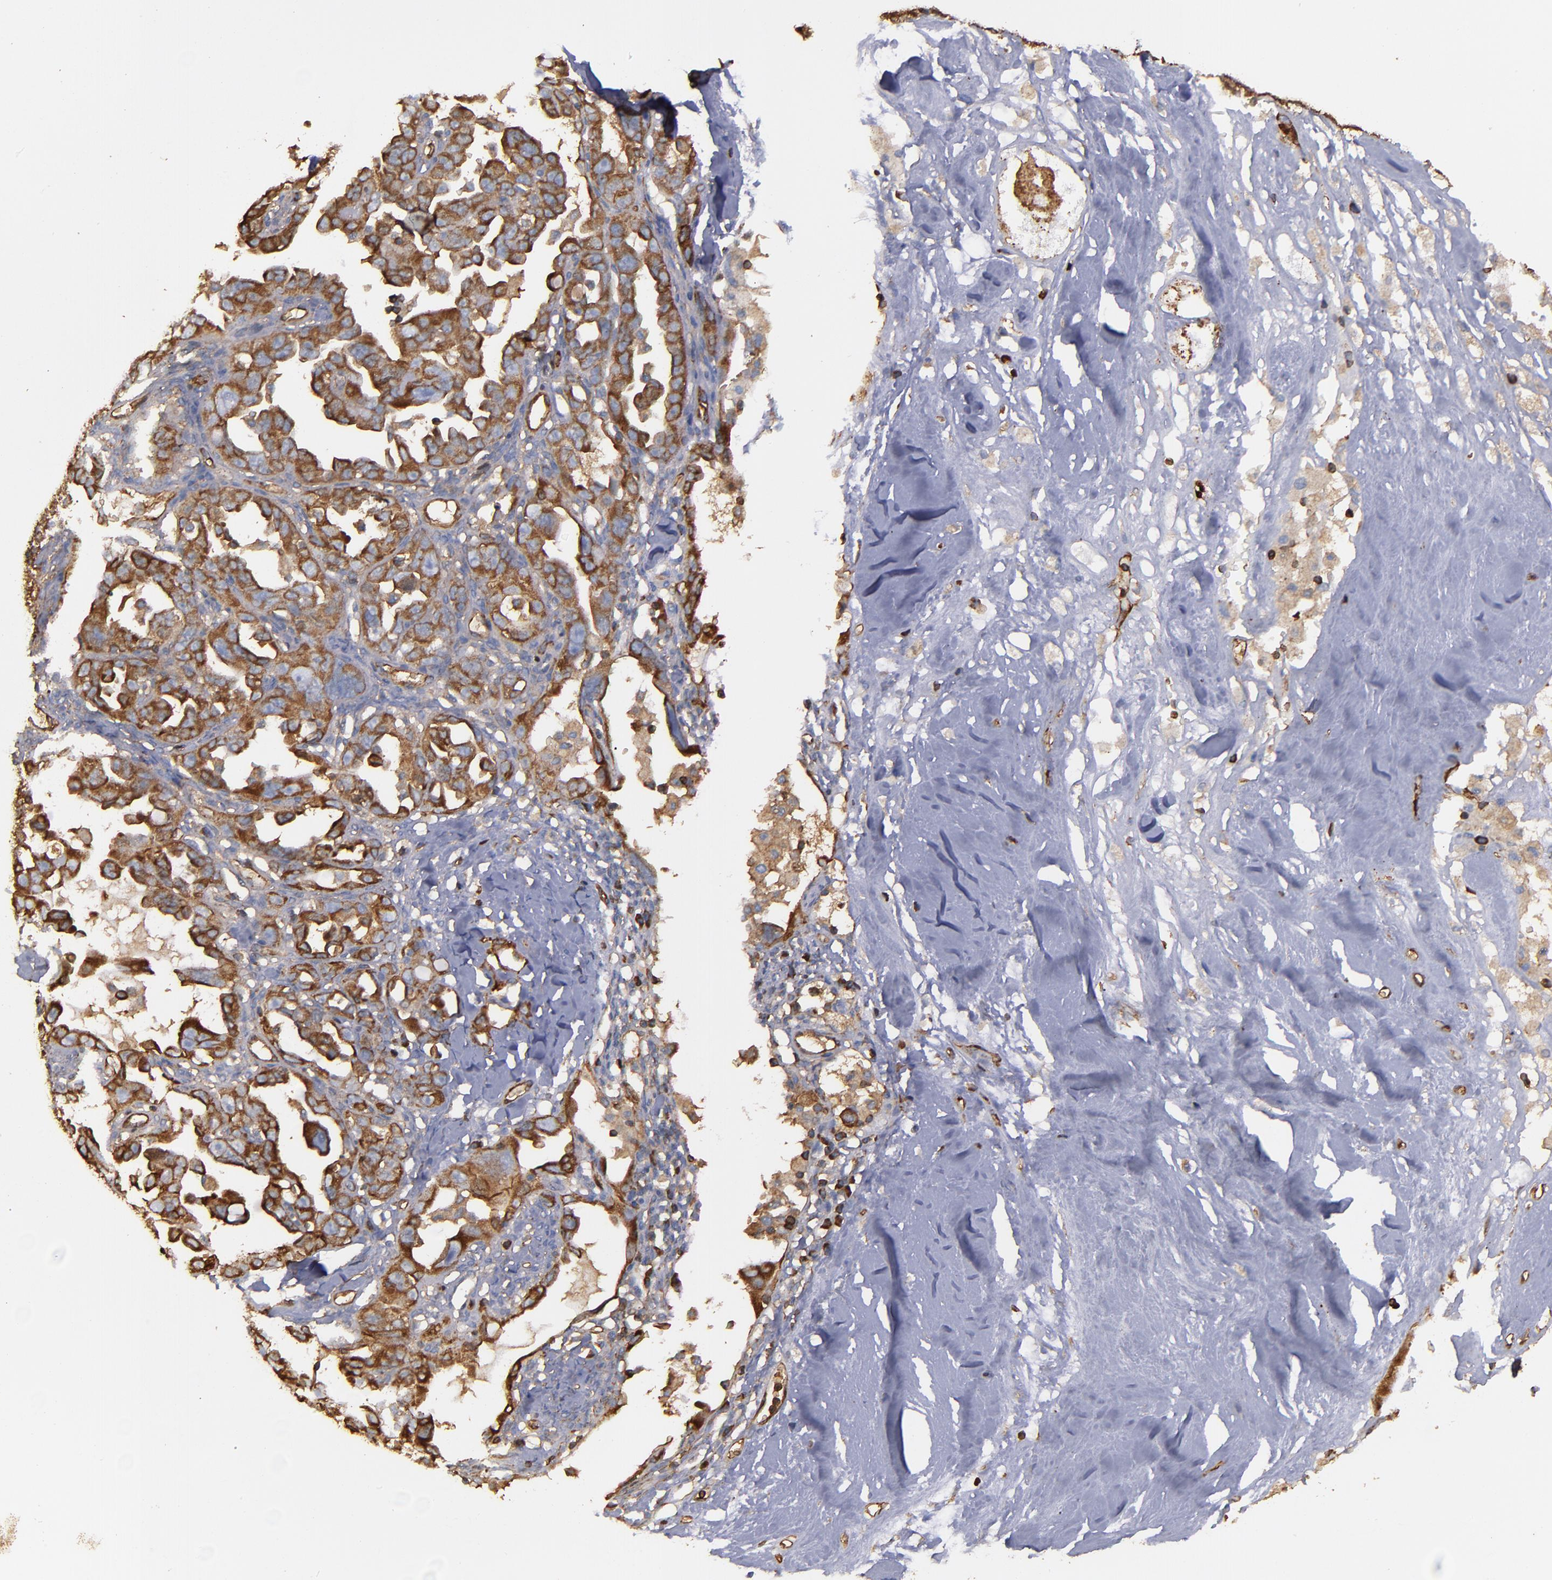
{"staining": {"intensity": "moderate", "quantity": ">75%", "location": "cytoplasmic/membranous"}, "tissue": "ovarian cancer", "cell_type": "Tumor cells", "image_type": "cancer", "snomed": [{"axis": "morphology", "description": "Cystadenocarcinoma, serous, NOS"}, {"axis": "topography", "description": "Ovary"}], "caption": "Ovarian serous cystadenocarcinoma stained with a protein marker reveals moderate staining in tumor cells.", "gene": "ACTN4", "patient": {"sex": "female", "age": 66}}